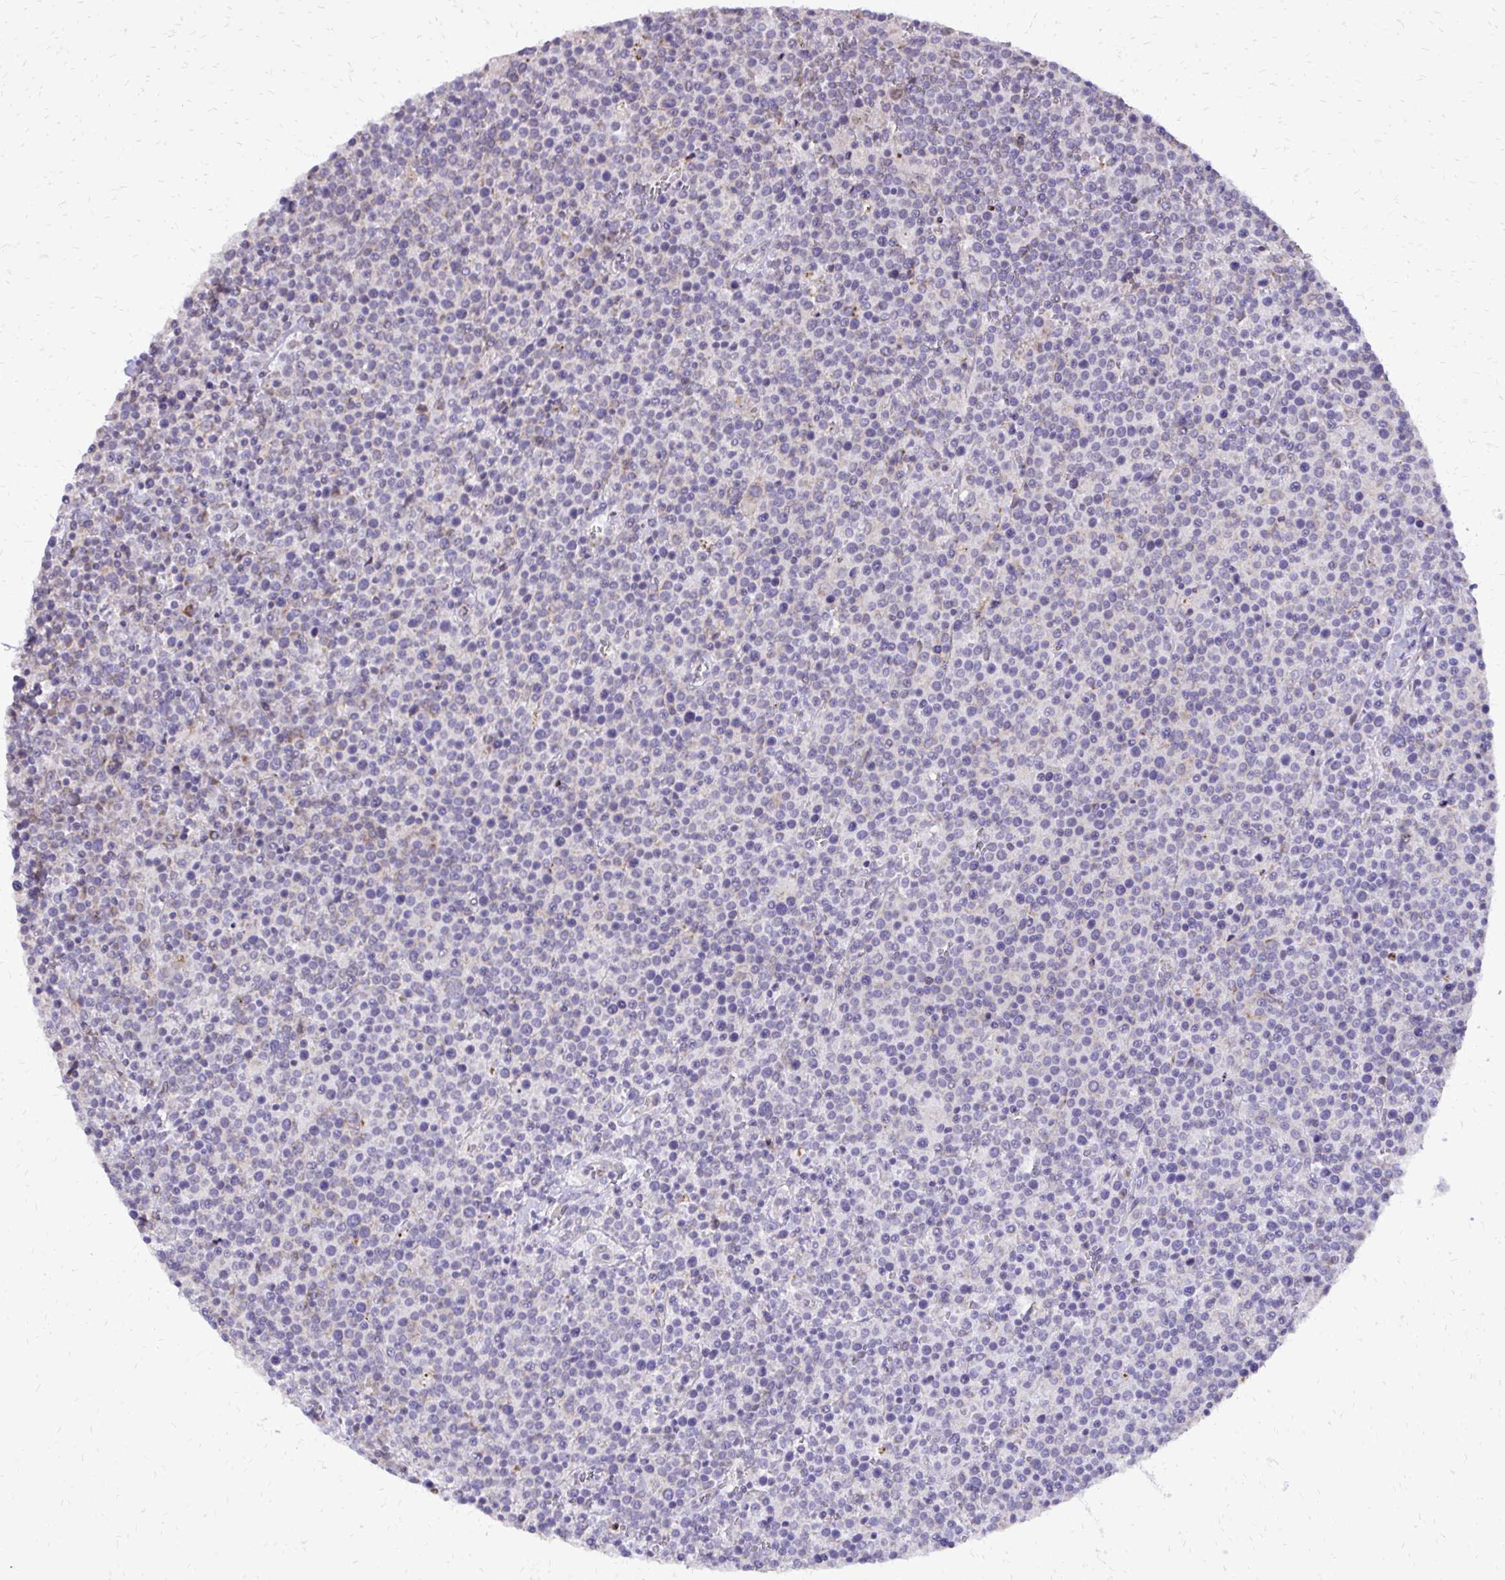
{"staining": {"intensity": "negative", "quantity": "none", "location": "none"}, "tissue": "lymphoma", "cell_type": "Tumor cells", "image_type": "cancer", "snomed": [{"axis": "morphology", "description": "Malignant lymphoma, non-Hodgkin's type, High grade"}, {"axis": "topography", "description": "Lymph node"}], "caption": "Immunohistochemistry of human high-grade malignant lymphoma, non-Hodgkin's type reveals no positivity in tumor cells.", "gene": "ABCC3", "patient": {"sex": "male", "age": 61}}